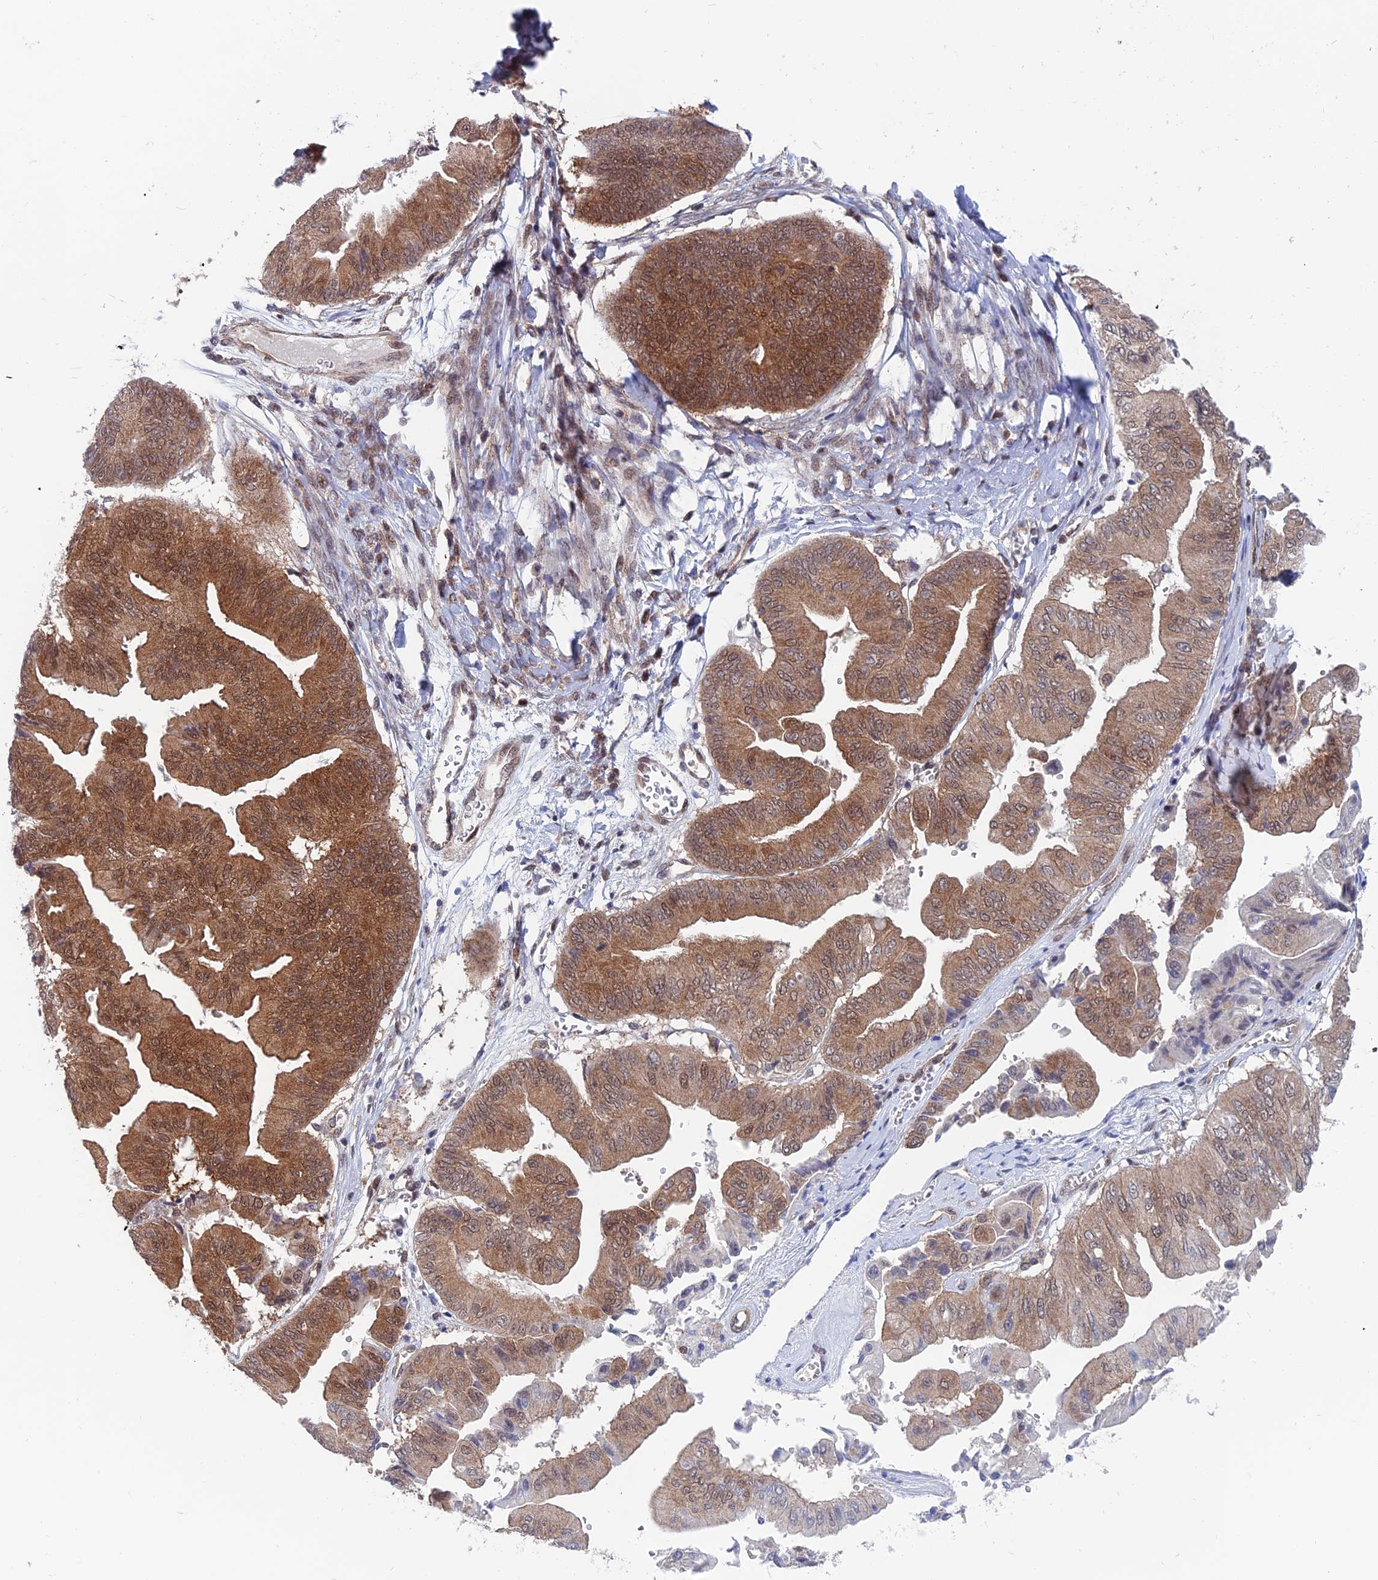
{"staining": {"intensity": "moderate", "quantity": ">75%", "location": "cytoplasmic/membranous,nuclear"}, "tissue": "ovarian cancer", "cell_type": "Tumor cells", "image_type": "cancer", "snomed": [{"axis": "morphology", "description": "Cystadenocarcinoma, mucinous, NOS"}, {"axis": "topography", "description": "Ovary"}], "caption": "Protein staining of ovarian cancer (mucinous cystadenocarcinoma) tissue demonstrates moderate cytoplasmic/membranous and nuclear staining in about >75% of tumor cells. (DAB IHC, brown staining for protein, blue staining for nuclei).", "gene": "IGBP1", "patient": {"sex": "female", "age": 61}}